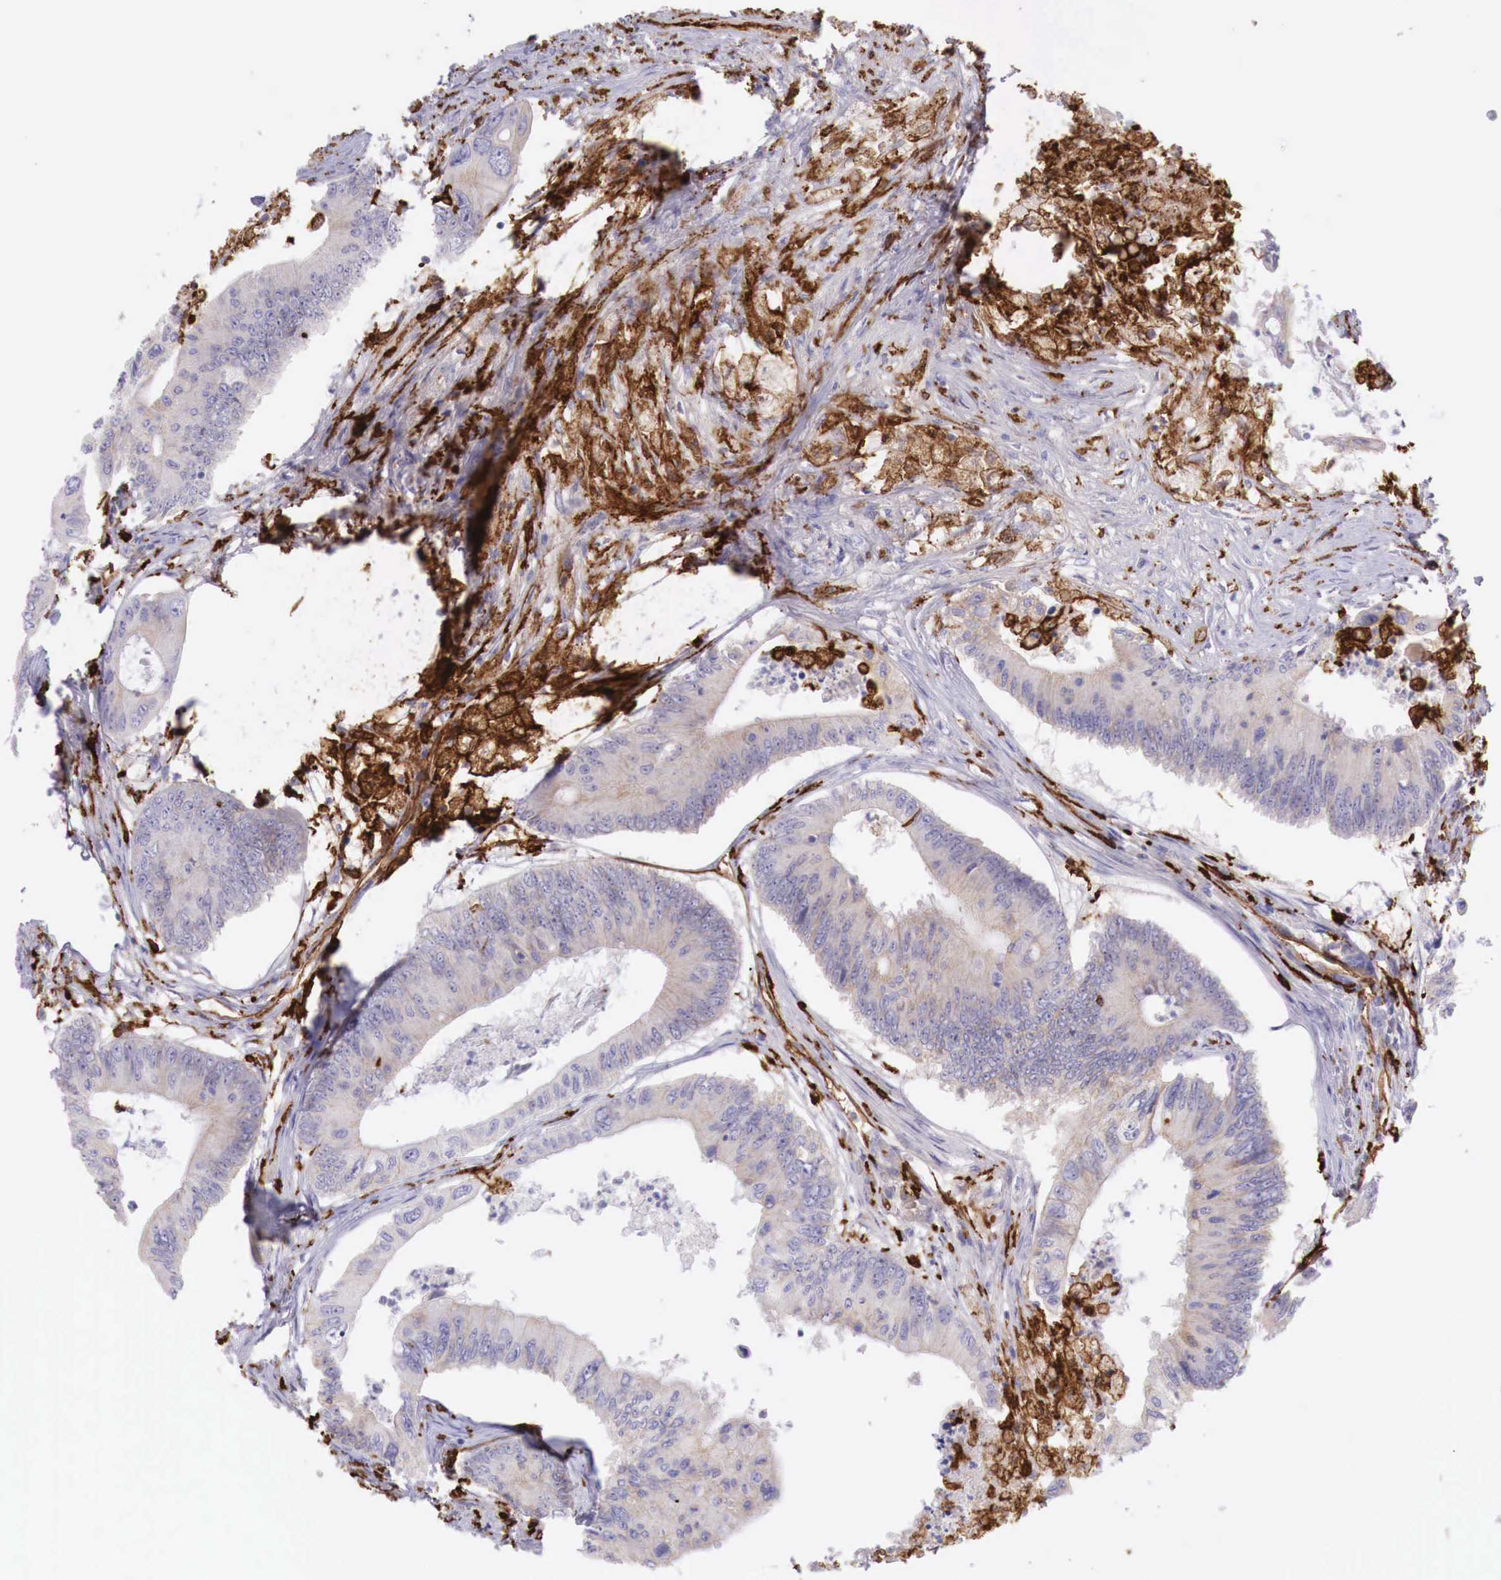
{"staining": {"intensity": "weak", "quantity": "<25%", "location": "cytoplasmic/membranous"}, "tissue": "colorectal cancer", "cell_type": "Tumor cells", "image_type": "cancer", "snomed": [{"axis": "morphology", "description": "Adenocarcinoma, NOS"}, {"axis": "topography", "description": "Colon"}], "caption": "Immunohistochemistry (IHC) micrograph of neoplastic tissue: human adenocarcinoma (colorectal) stained with DAB (3,3'-diaminobenzidine) reveals no significant protein expression in tumor cells.", "gene": "MSR1", "patient": {"sex": "male", "age": 65}}